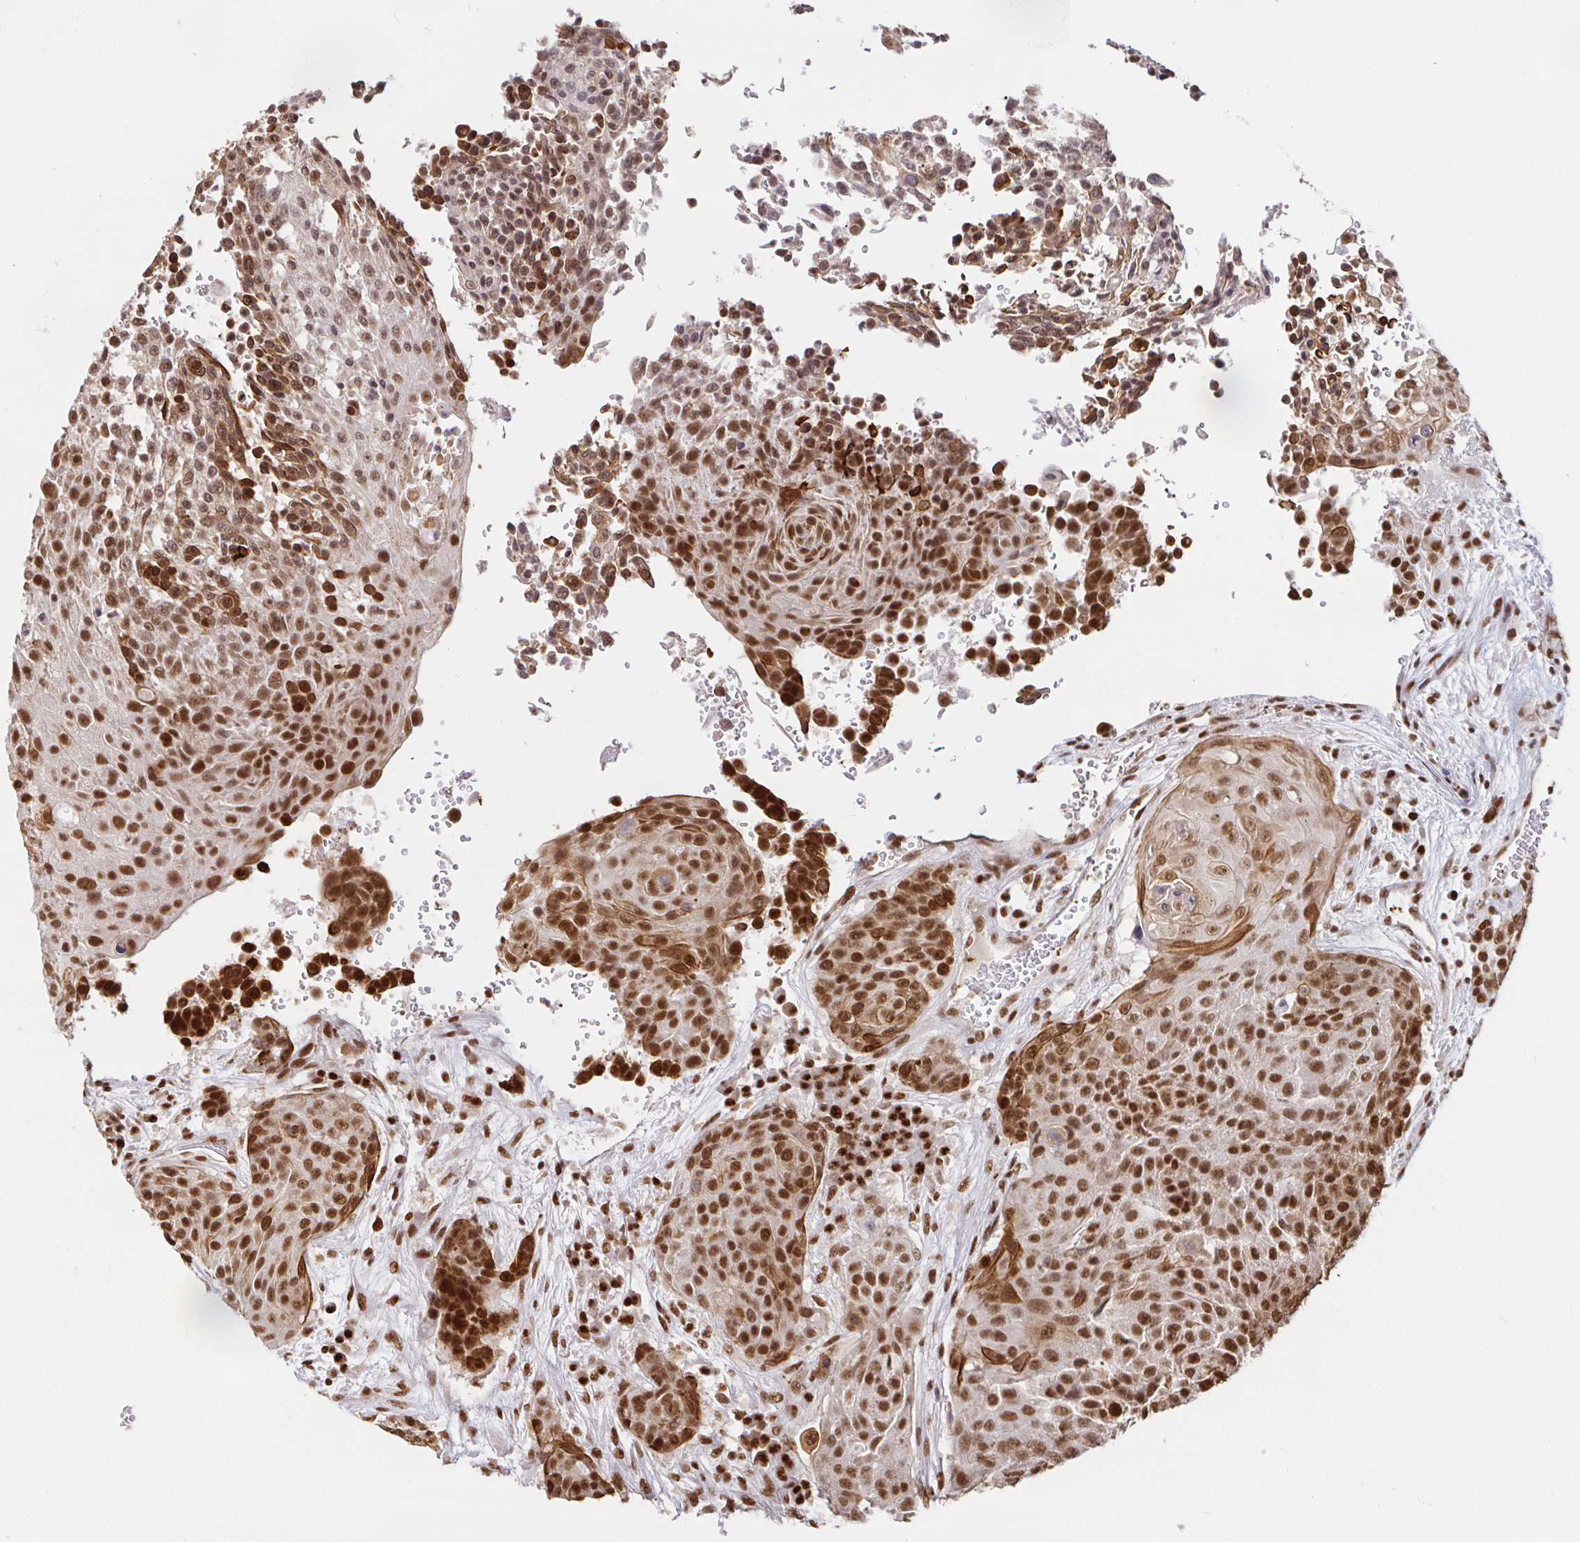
{"staining": {"intensity": "strong", "quantity": ">75%", "location": "cytoplasmic/membranous,nuclear"}, "tissue": "urothelial cancer", "cell_type": "Tumor cells", "image_type": "cancer", "snomed": [{"axis": "morphology", "description": "Urothelial carcinoma, High grade"}, {"axis": "topography", "description": "Urinary bladder"}], "caption": "The micrograph demonstrates a brown stain indicating the presence of a protein in the cytoplasmic/membranous and nuclear of tumor cells in urothelial cancer.", "gene": "SP3", "patient": {"sex": "female", "age": 63}}